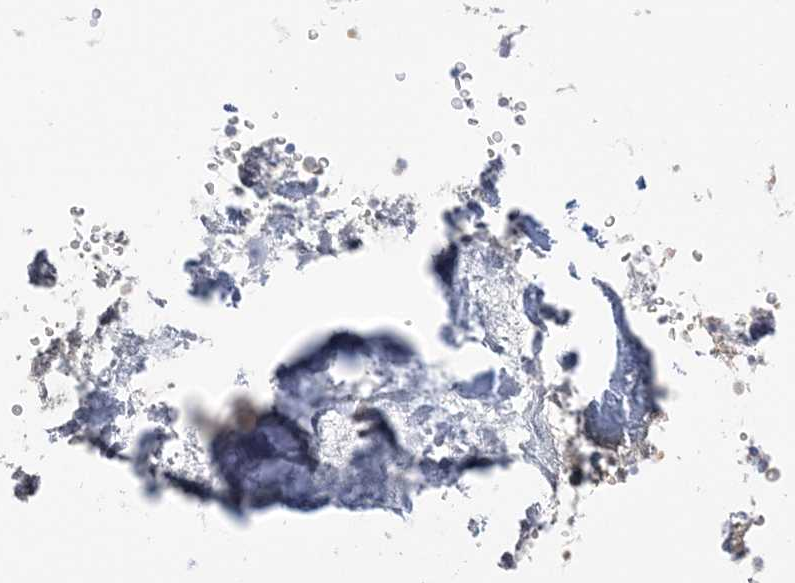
{"staining": {"intensity": "moderate", "quantity": "<25%", "location": "cytoplasmic/membranous"}, "tissue": "bone marrow", "cell_type": "Hematopoietic cells", "image_type": "normal", "snomed": [{"axis": "morphology", "description": "Normal tissue, NOS"}, {"axis": "topography", "description": "Bone marrow"}], "caption": "Immunohistochemistry (DAB) staining of normal bone marrow reveals moderate cytoplasmic/membranous protein expression in about <25% of hematopoietic cells. Nuclei are stained in blue.", "gene": "ICMT", "patient": {"sex": "male", "age": 70}}